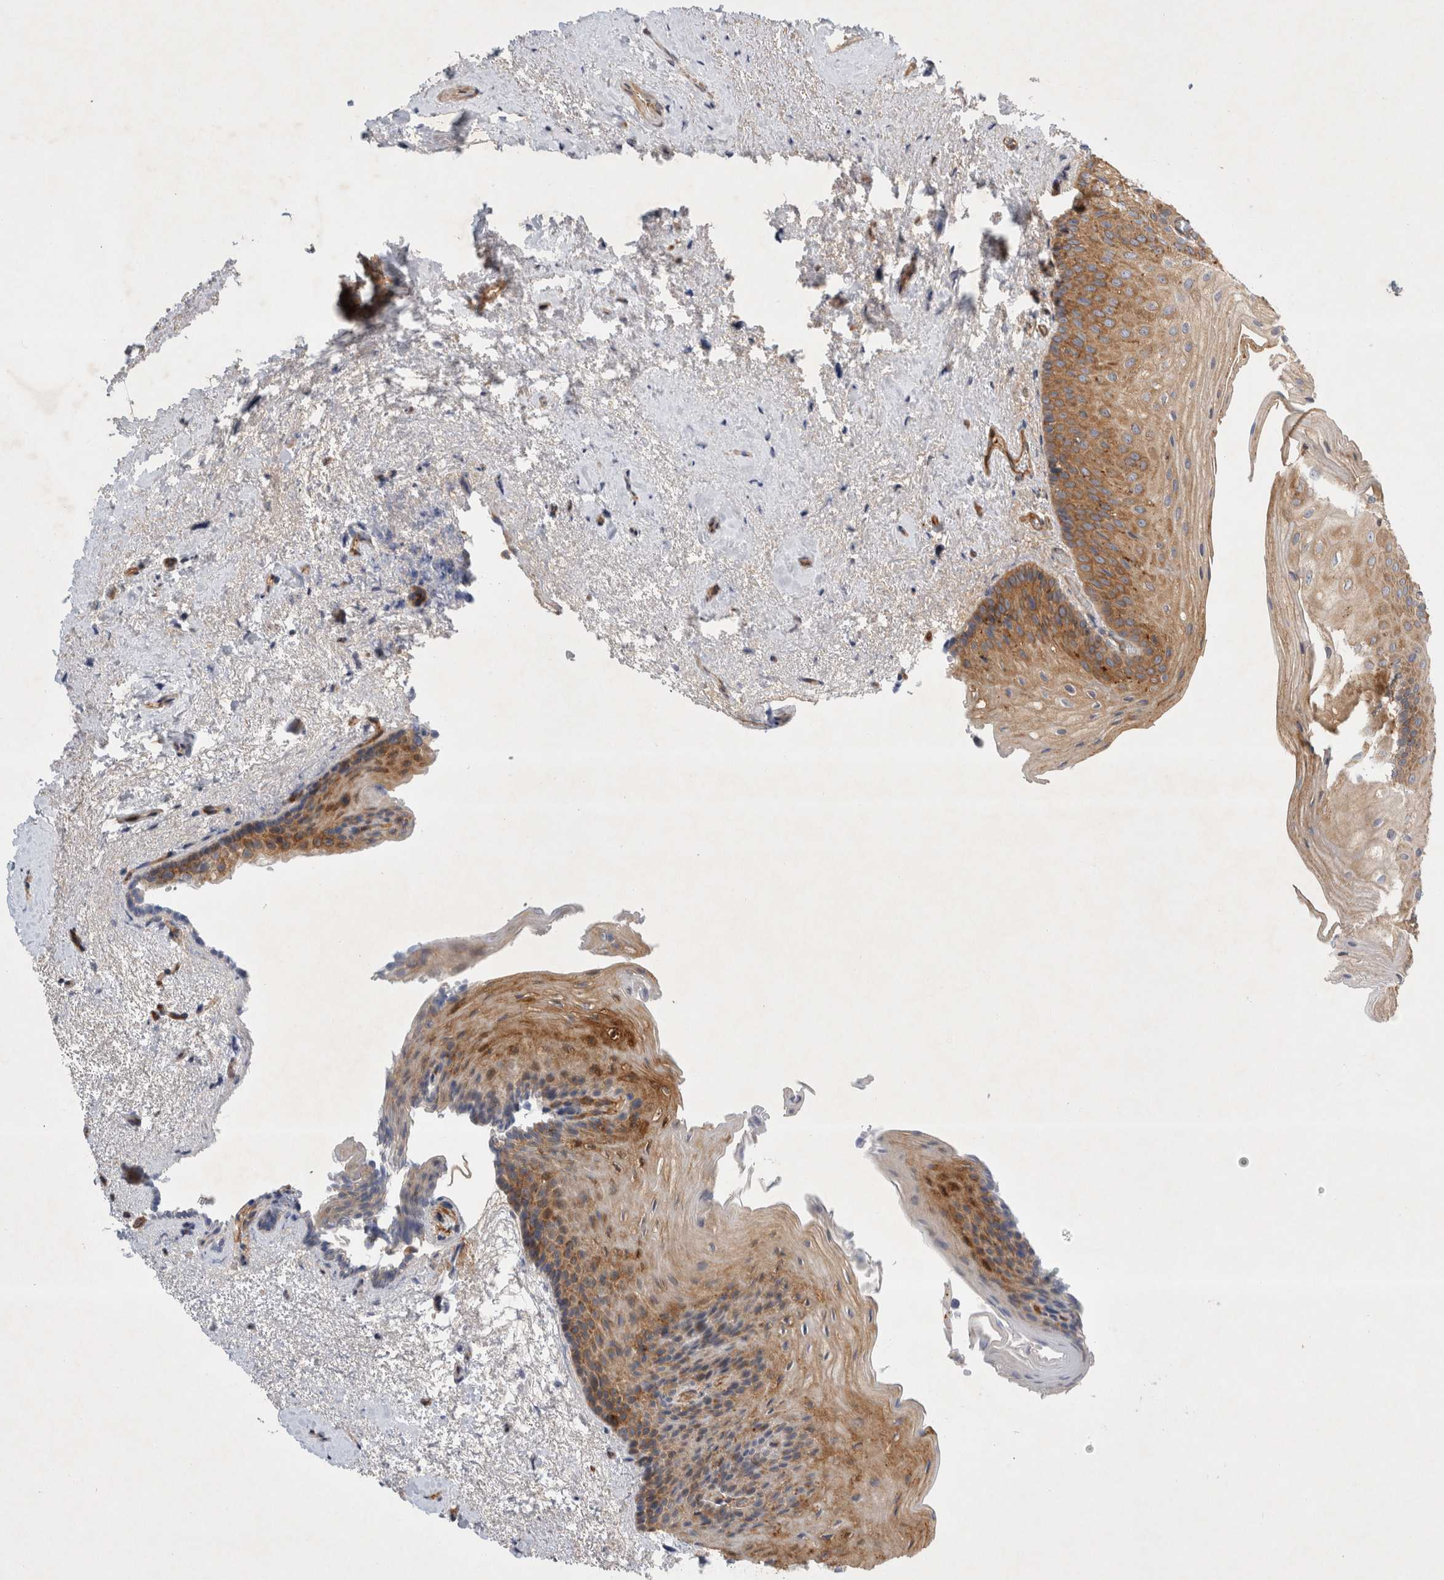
{"staining": {"intensity": "moderate", "quantity": ">75%", "location": "cytoplasmic/membranous"}, "tissue": "urinary bladder", "cell_type": "Urothelial cells", "image_type": "normal", "snomed": [{"axis": "morphology", "description": "Normal tissue, NOS"}, {"axis": "topography", "description": "Urinary bladder"}], "caption": "IHC histopathology image of unremarkable urinary bladder: human urinary bladder stained using IHC shows medium levels of moderate protein expression localized specifically in the cytoplasmic/membranous of urothelial cells, appearing as a cytoplasmic/membranous brown color.", "gene": "GPR150", "patient": {"sex": "female", "age": 67}}